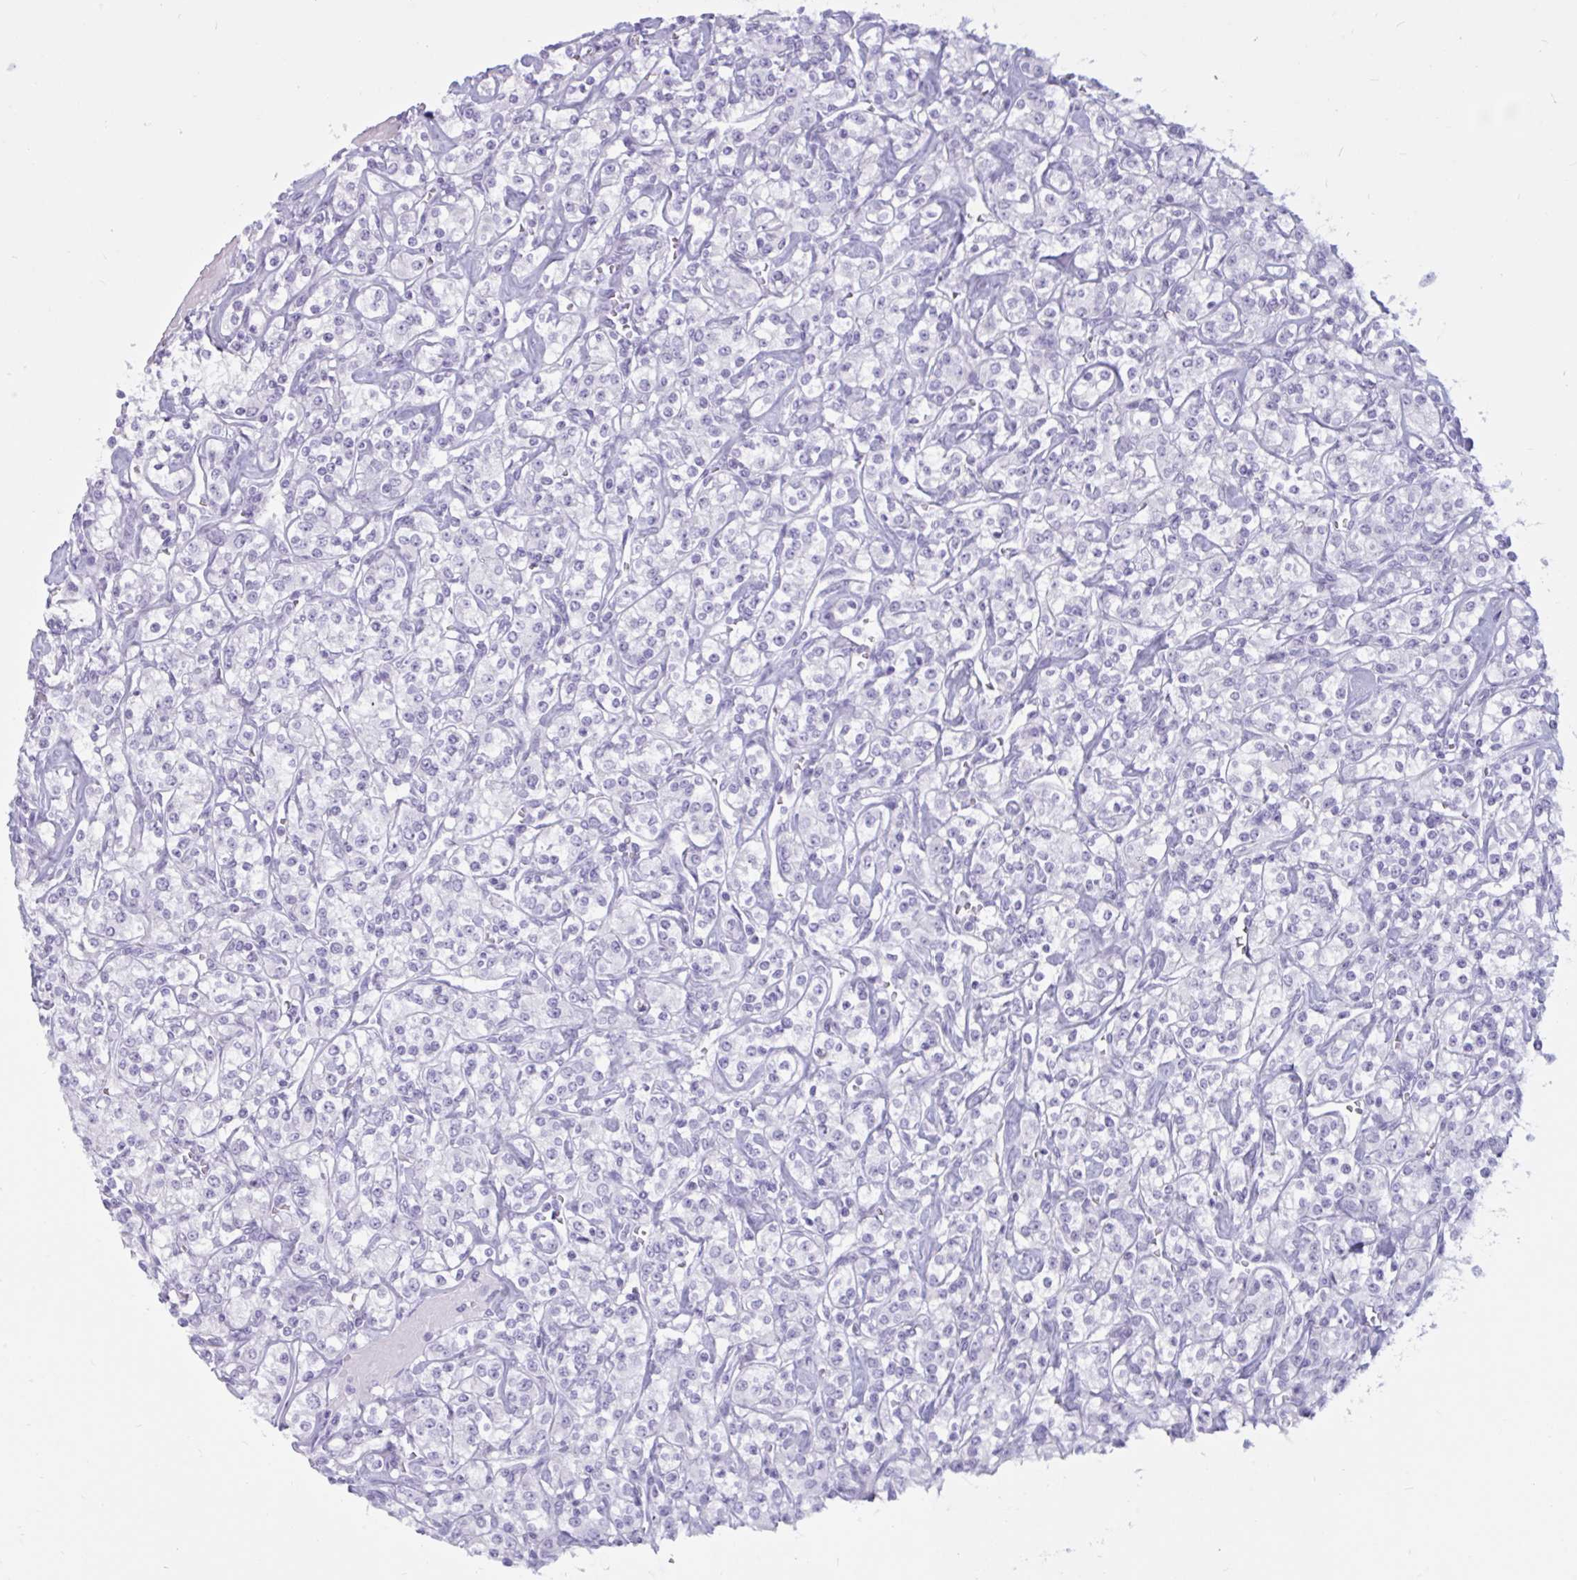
{"staining": {"intensity": "negative", "quantity": "none", "location": "none"}, "tissue": "renal cancer", "cell_type": "Tumor cells", "image_type": "cancer", "snomed": [{"axis": "morphology", "description": "Adenocarcinoma, NOS"}, {"axis": "topography", "description": "Kidney"}], "caption": "An immunohistochemistry (IHC) image of renal cancer is shown. There is no staining in tumor cells of renal cancer. (DAB (3,3'-diaminobenzidine) immunohistochemistry, high magnification).", "gene": "BBS10", "patient": {"sex": "male", "age": 77}}